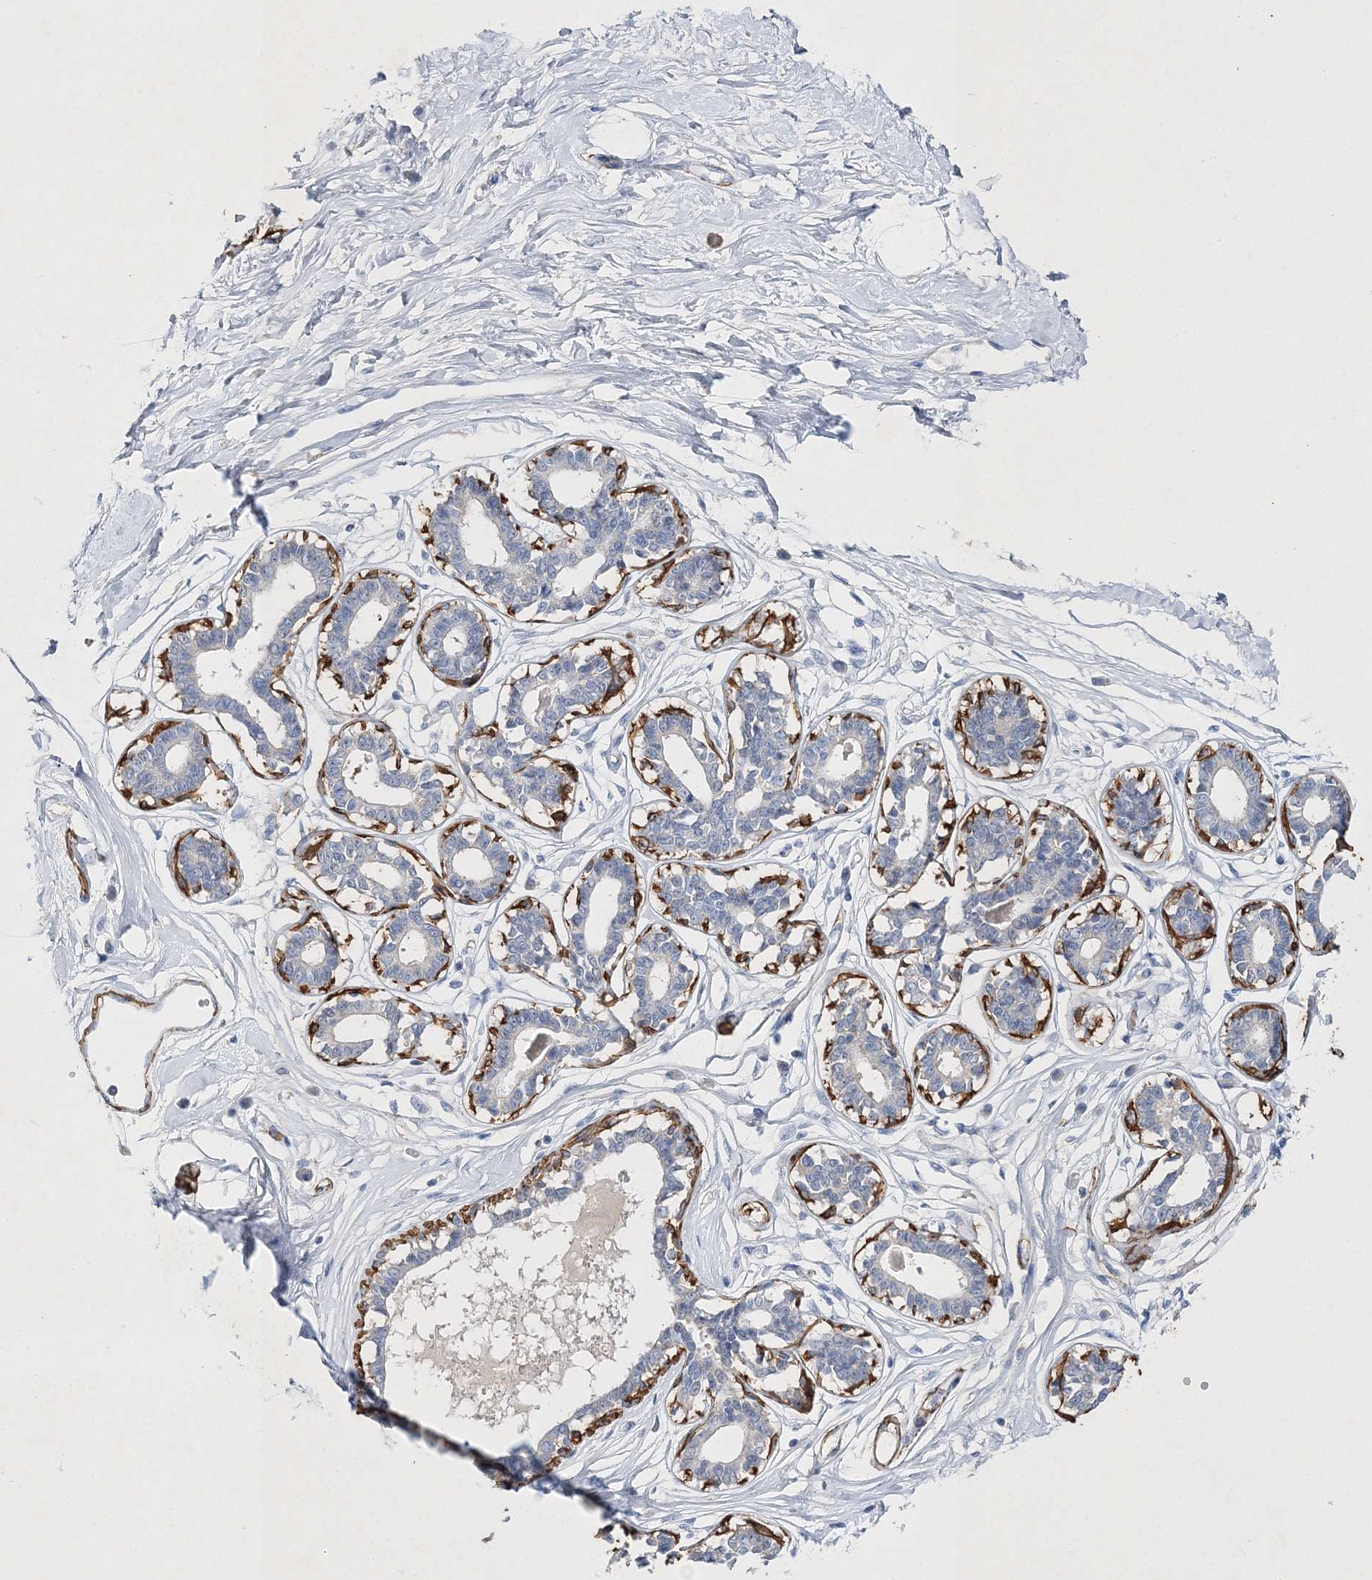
{"staining": {"intensity": "negative", "quantity": "none", "location": "none"}, "tissue": "breast", "cell_type": "Adipocytes", "image_type": "normal", "snomed": [{"axis": "morphology", "description": "Normal tissue, NOS"}, {"axis": "topography", "description": "Breast"}], "caption": "Adipocytes are negative for brown protein staining in normal breast.", "gene": "RTN2", "patient": {"sex": "female", "age": 45}}